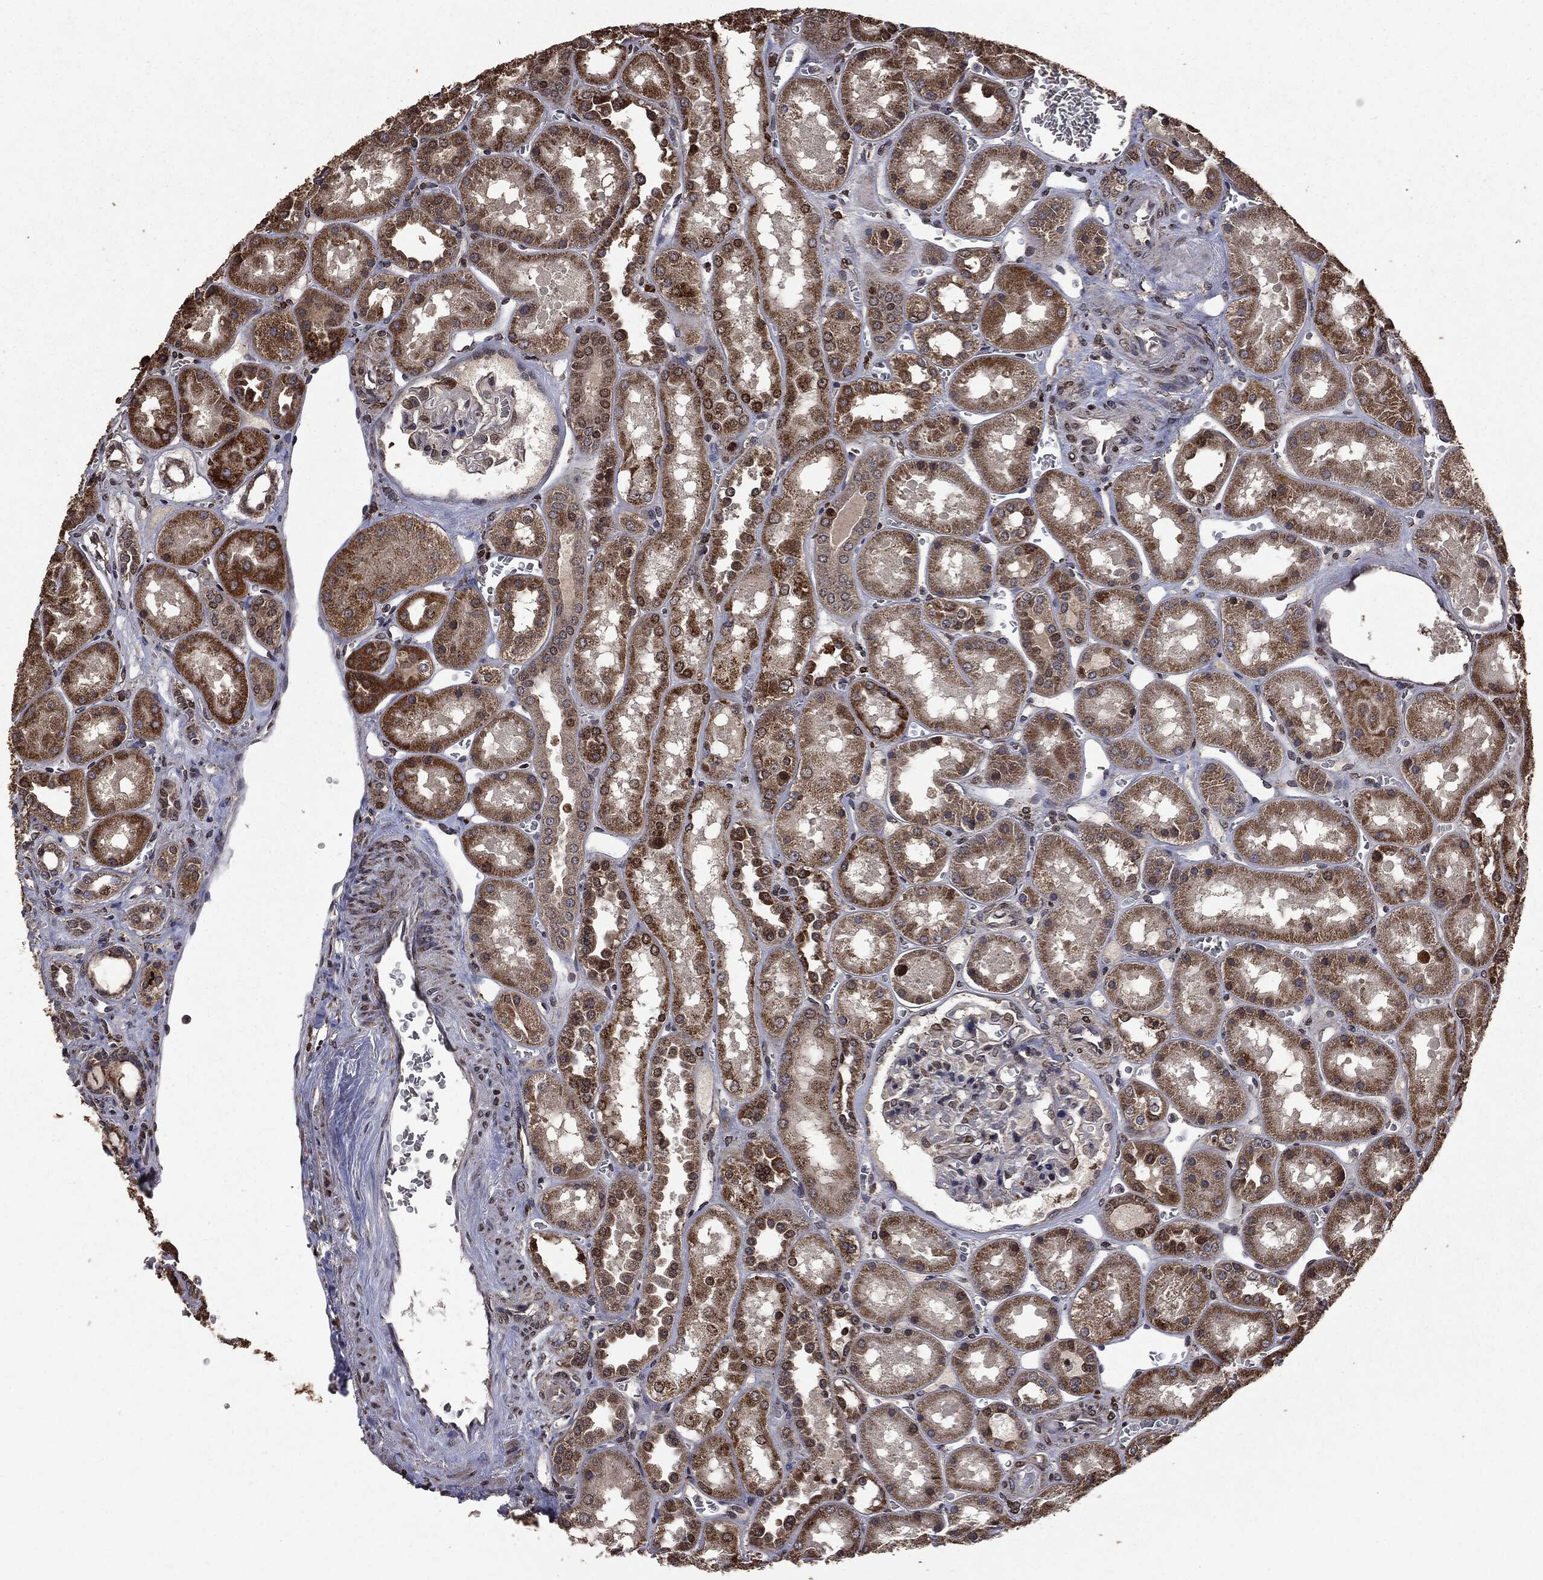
{"staining": {"intensity": "strong", "quantity": "<25%", "location": "nuclear"}, "tissue": "kidney", "cell_type": "Cells in glomeruli", "image_type": "normal", "snomed": [{"axis": "morphology", "description": "Normal tissue, NOS"}, {"axis": "topography", "description": "Kidney"}], "caption": "Kidney stained for a protein shows strong nuclear positivity in cells in glomeruli. Ihc stains the protein in brown and the nuclei are stained blue.", "gene": "PPP6R2", "patient": {"sex": "male", "age": 73}}